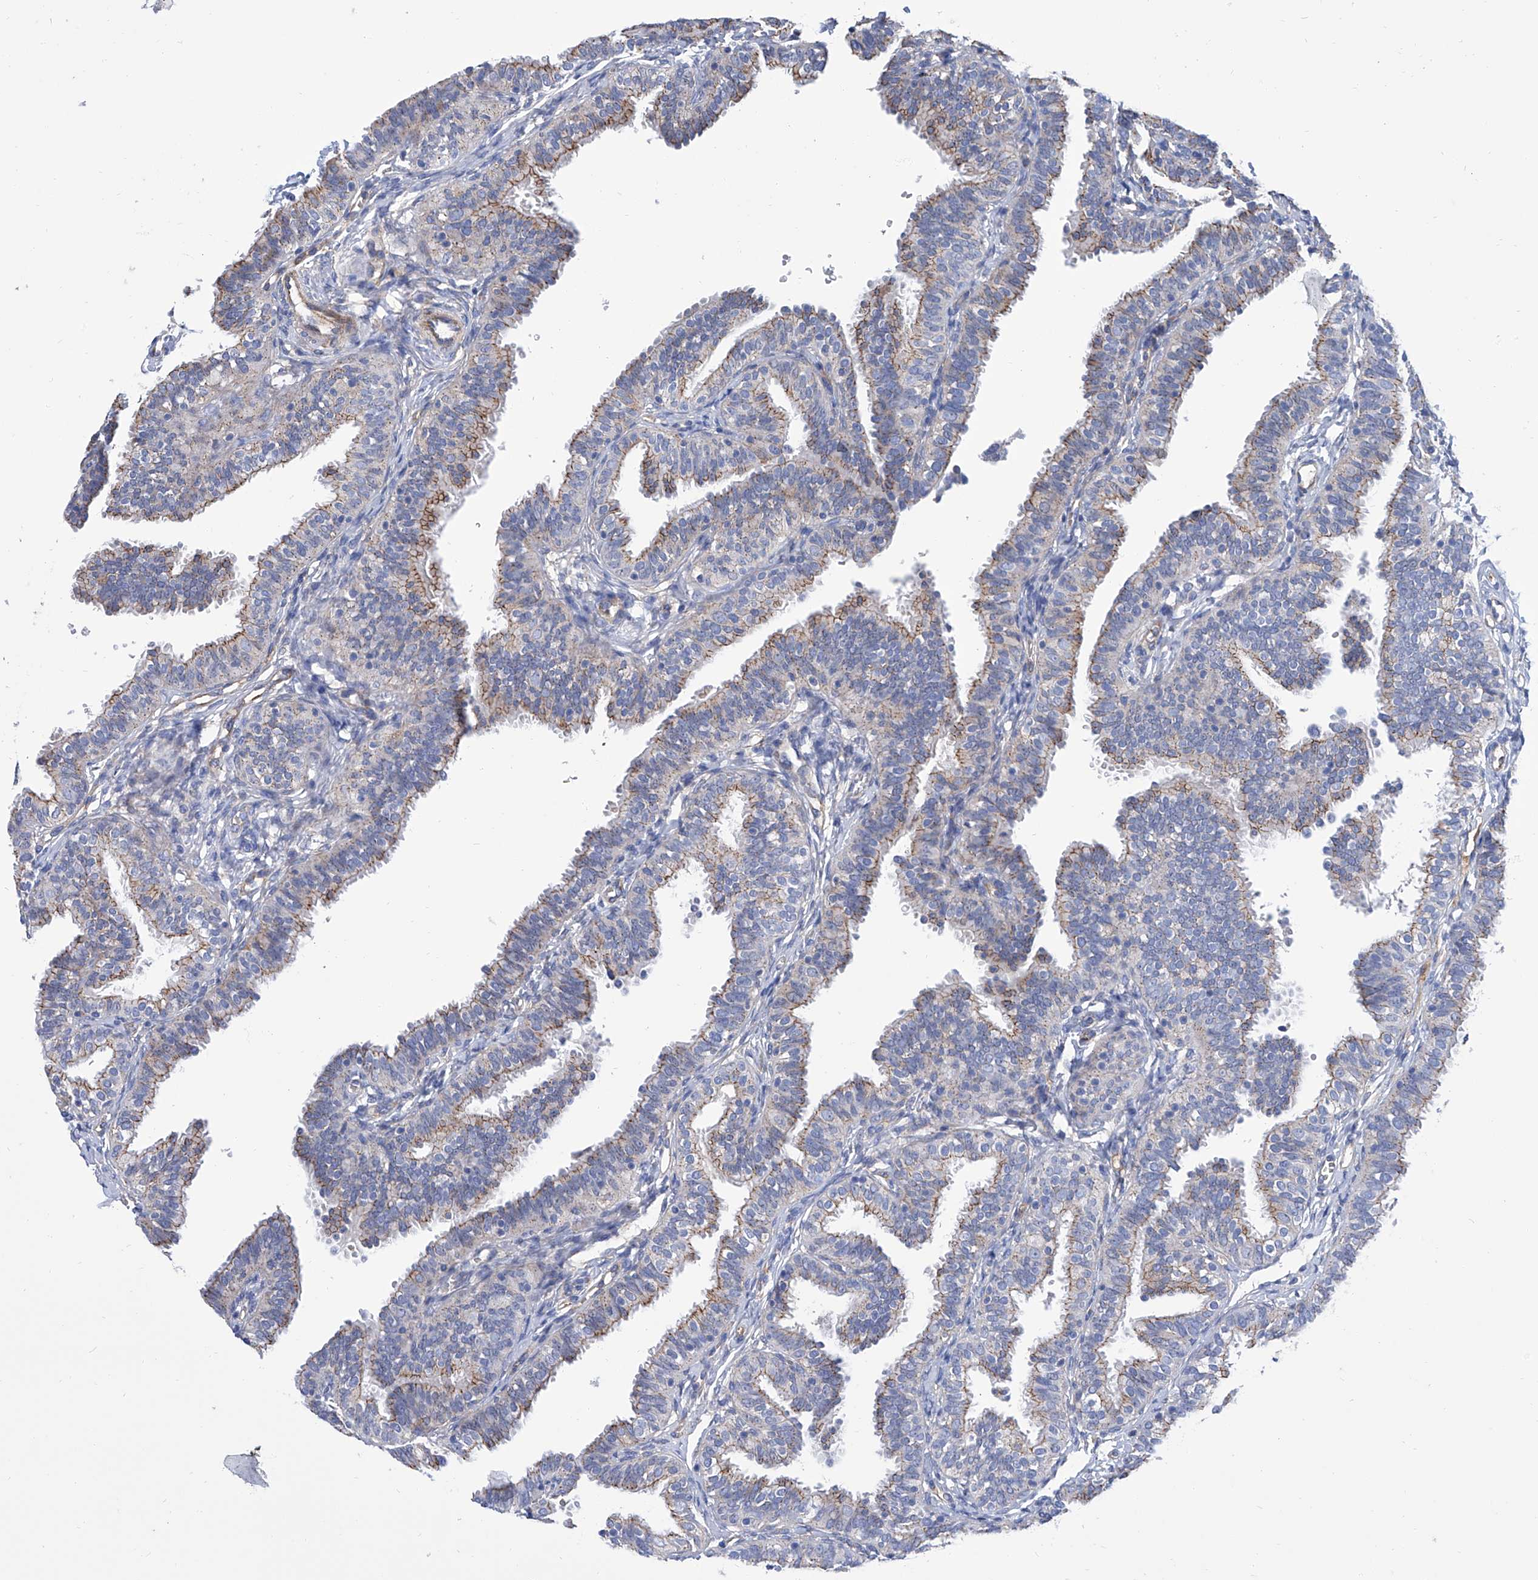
{"staining": {"intensity": "weak", "quantity": ">75%", "location": "cytoplasmic/membranous"}, "tissue": "fallopian tube", "cell_type": "Glandular cells", "image_type": "normal", "snomed": [{"axis": "morphology", "description": "Normal tissue, NOS"}, {"axis": "topography", "description": "Fallopian tube"}], "caption": "DAB (3,3'-diaminobenzidine) immunohistochemical staining of unremarkable human fallopian tube shows weak cytoplasmic/membranous protein staining in about >75% of glandular cells. The staining was performed using DAB, with brown indicating positive protein expression. Nuclei are stained blue with hematoxylin.", "gene": "GPT", "patient": {"sex": "female", "age": 35}}